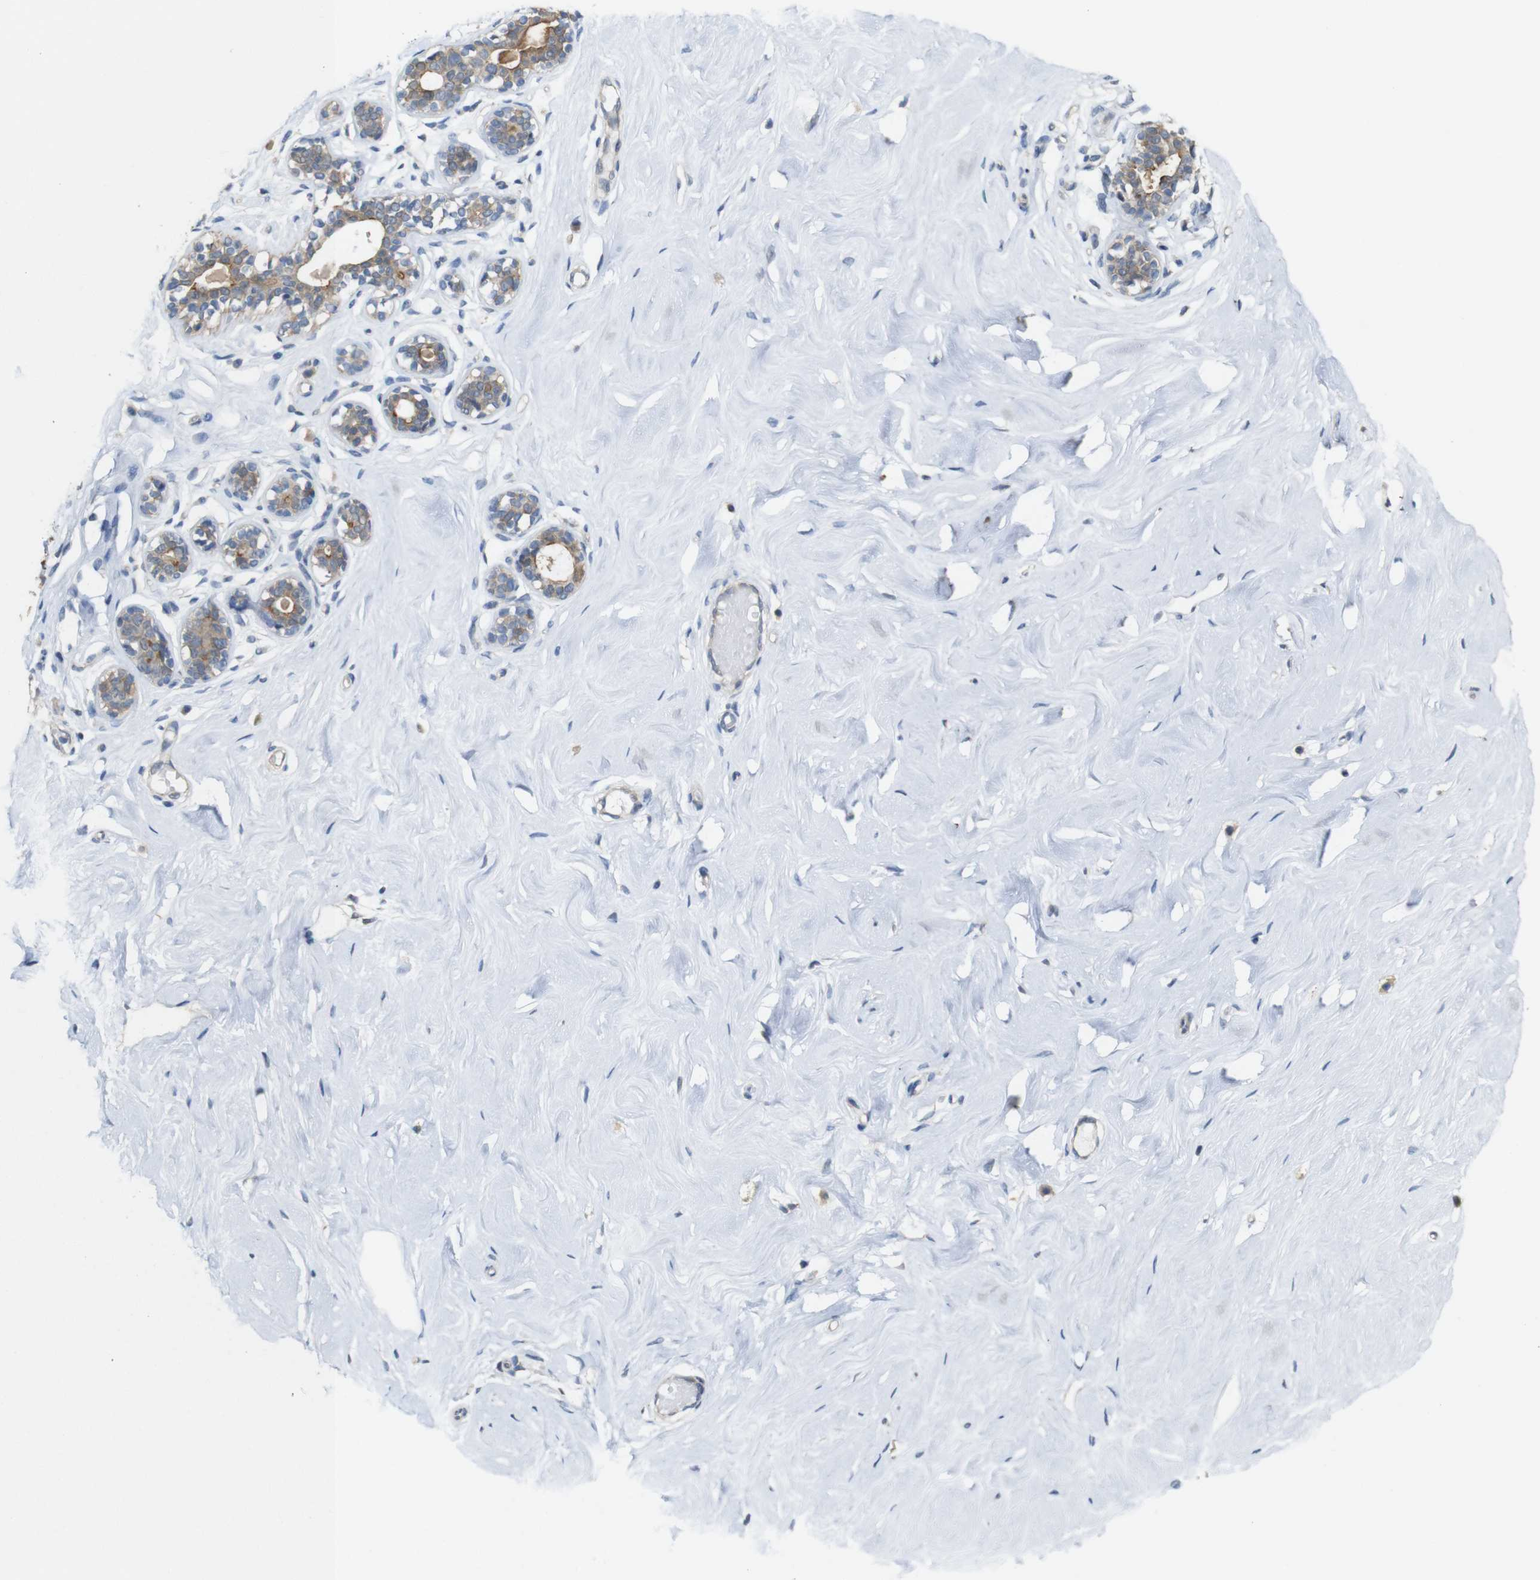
{"staining": {"intensity": "negative", "quantity": "none", "location": "none"}, "tissue": "breast", "cell_type": "Adipocytes", "image_type": "normal", "snomed": [{"axis": "morphology", "description": "Normal tissue, NOS"}, {"axis": "topography", "description": "Breast"}], "caption": "Adipocytes are negative for protein expression in benign human breast. The staining was performed using DAB (3,3'-diaminobenzidine) to visualize the protein expression in brown, while the nuclei were stained in blue with hematoxylin (Magnification: 20x).", "gene": "CDC34", "patient": {"sex": "female", "age": 23}}